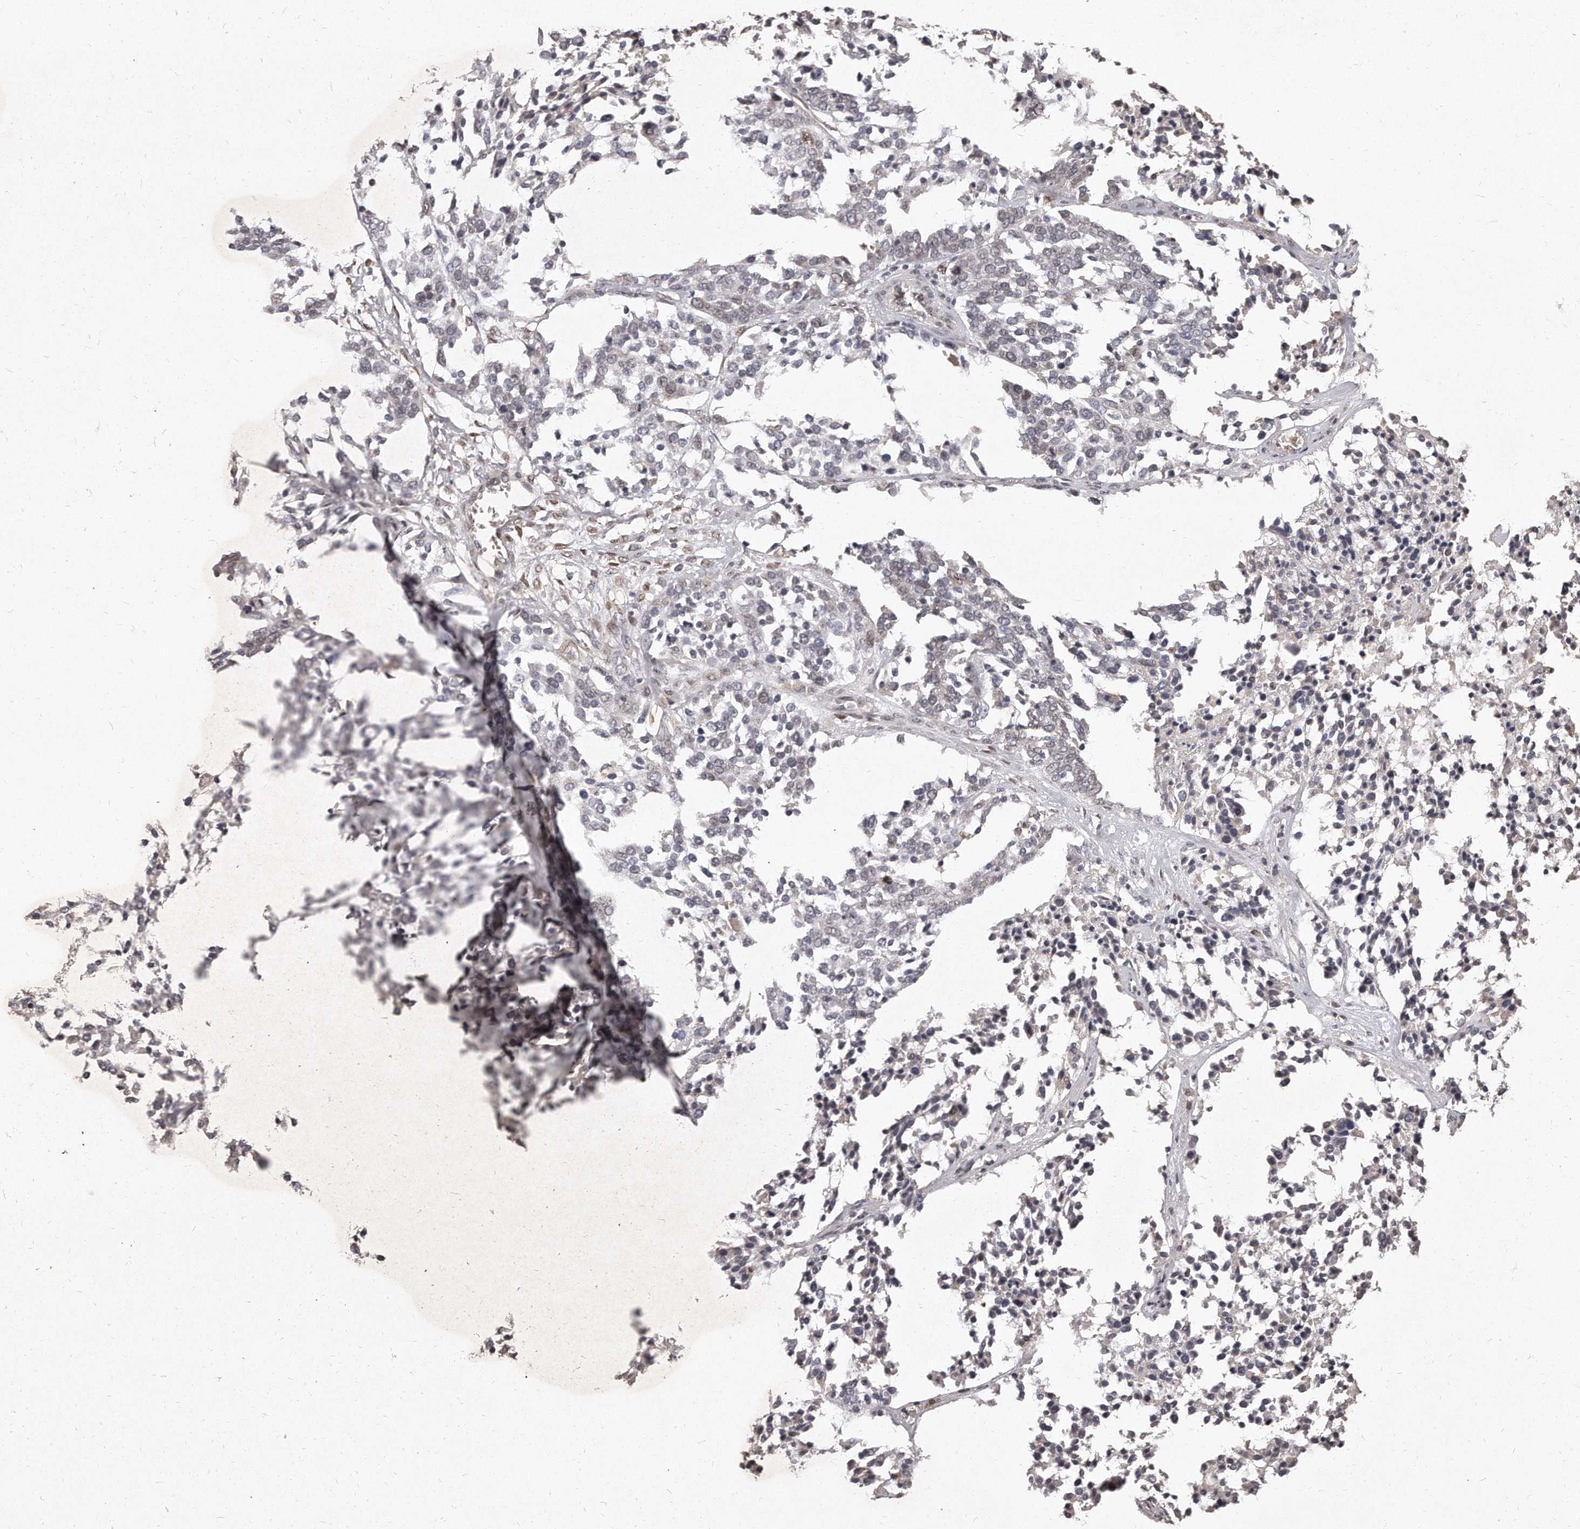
{"staining": {"intensity": "negative", "quantity": "none", "location": "none"}, "tissue": "ovarian cancer", "cell_type": "Tumor cells", "image_type": "cancer", "snomed": [{"axis": "morphology", "description": "Cystadenocarcinoma, serous, NOS"}, {"axis": "topography", "description": "Ovary"}], "caption": "High power microscopy photomicrograph of an immunohistochemistry (IHC) image of ovarian cancer (serous cystadenocarcinoma), revealing no significant staining in tumor cells. The staining is performed using DAB (3,3'-diaminobenzidine) brown chromogen with nuclei counter-stained in using hematoxylin.", "gene": "HASPIN", "patient": {"sex": "female", "age": 44}}